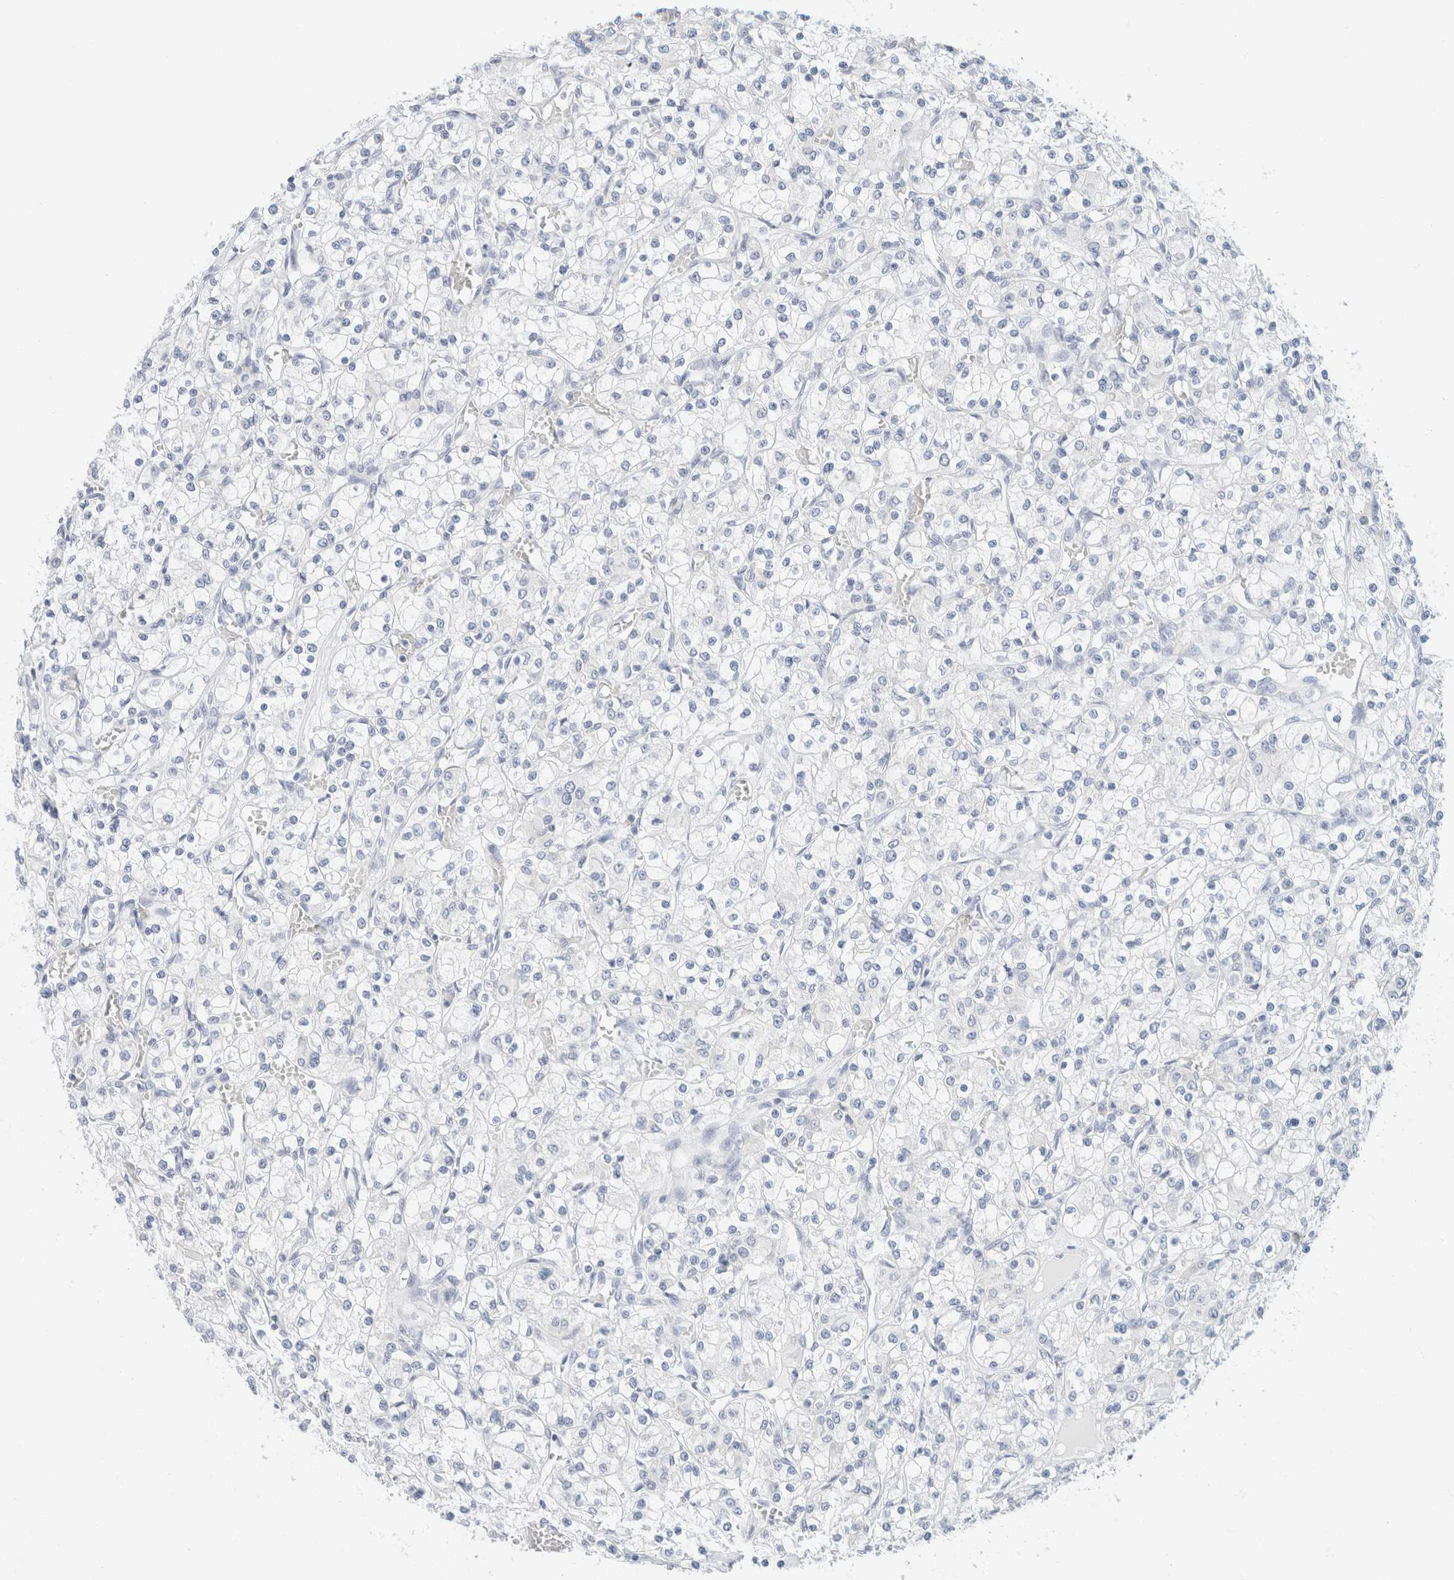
{"staining": {"intensity": "negative", "quantity": "none", "location": "none"}, "tissue": "renal cancer", "cell_type": "Tumor cells", "image_type": "cancer", "snomed": [{"axis": "morphology", "description": "Adenocarcinoma, NOS"}, {"axis": "topography", "description": "Kidney"}], "caption": "A high-resolution image shows immunohistochemistry (IHC) staining of adenocarcinoma (renal), which demonstrates no significant positivity in tumor cells.", "gene": "KRT20", "patient": {"sex": "female", "age": 59}}